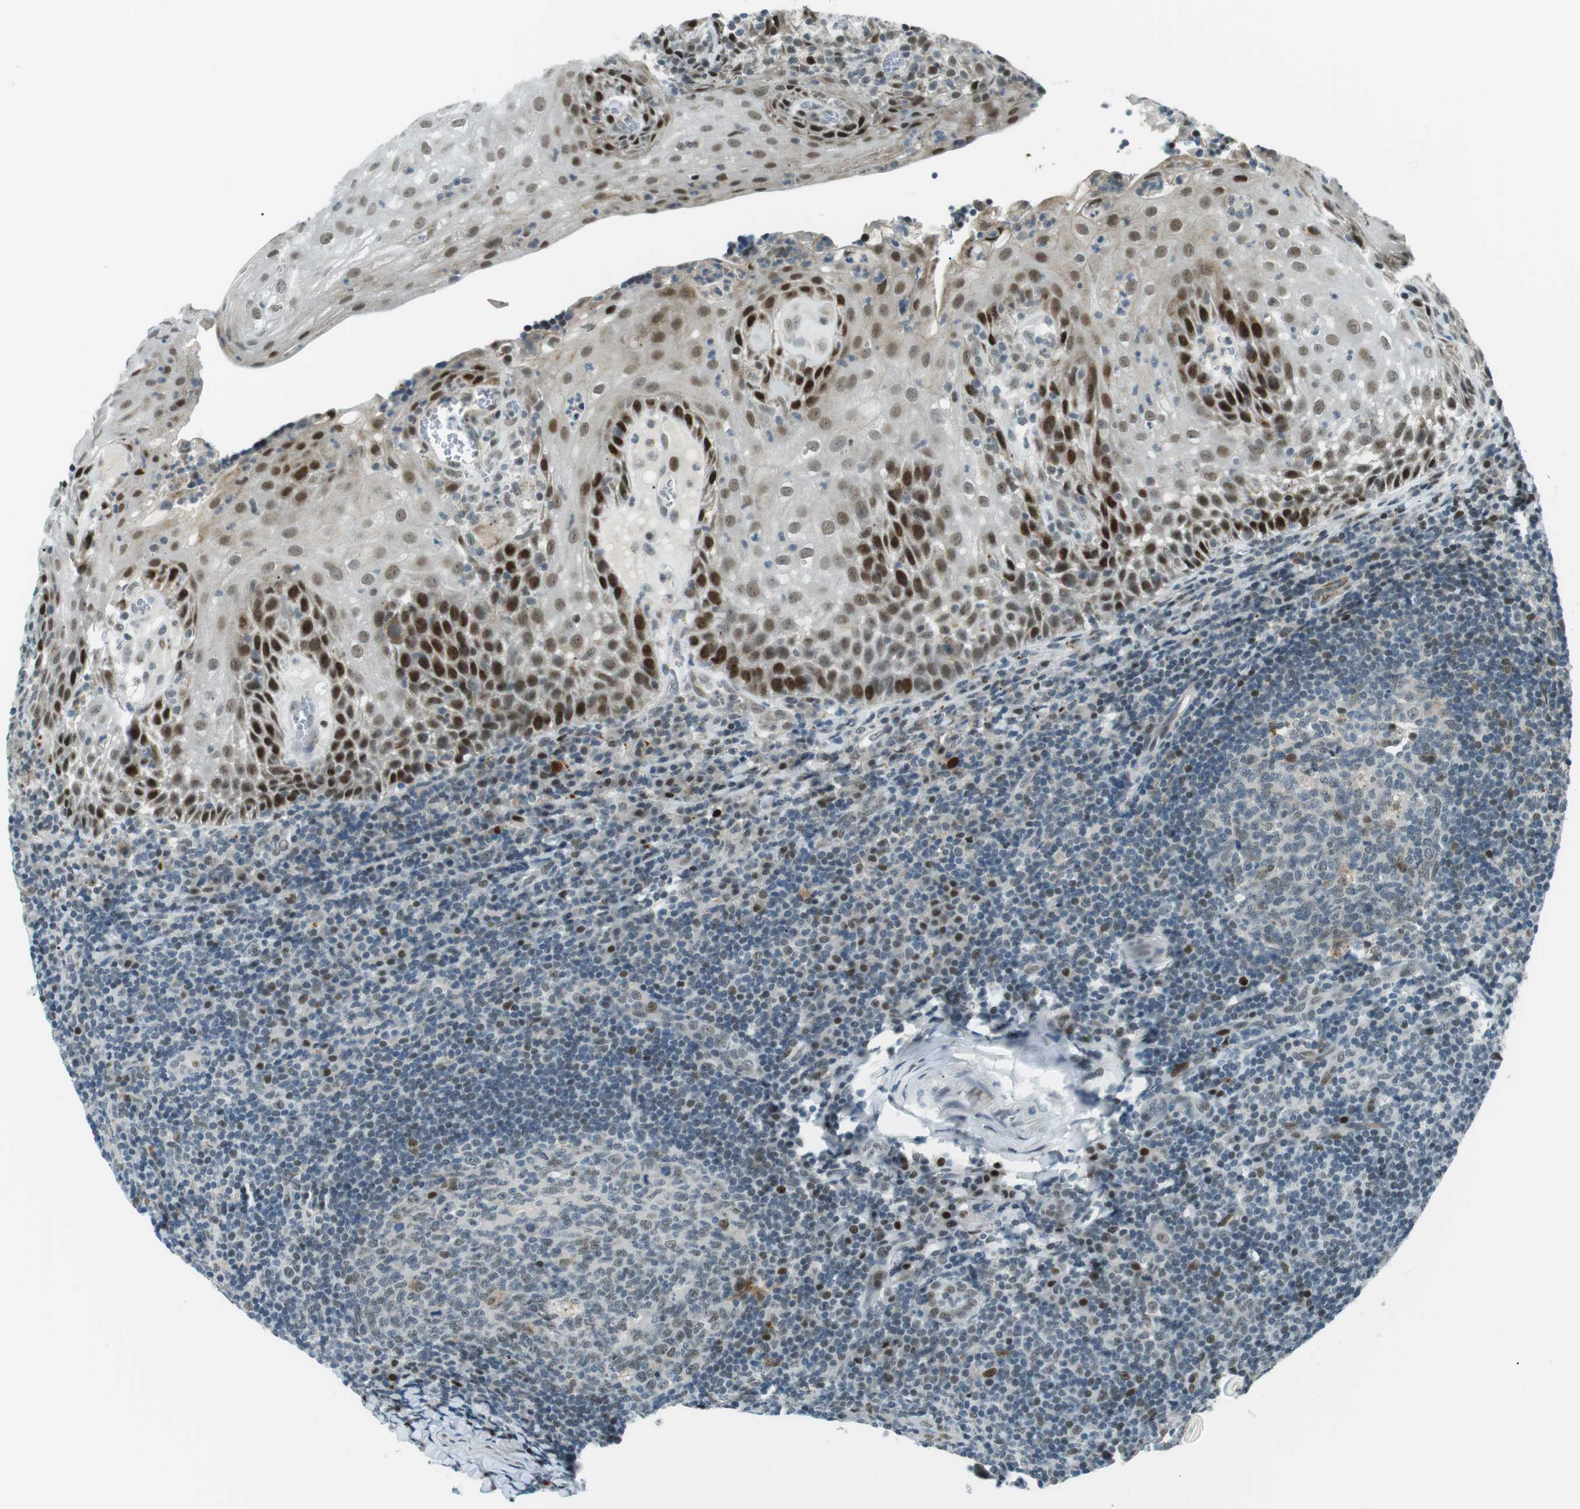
{"staining": {"intensity": "moderate", "quantity": "<25%", "location": "nuclear"}, "tissue": "tonsil", "cell_type": "Germinal center cells", "image_type": "normal", "snomed": [{"axis": "morphology", "description": "Normal tissue, NOS"}, {"axis": "topography", "description": "Tonsil"}], "caption": "High-power microscopy captured an IHC histopathology image of unremarkable tonsil, revealing moderate nuclear expression in about <25% of germinal center cells.", "gene": "PJA1", "patient": {"sex": "male", "age": 37}}